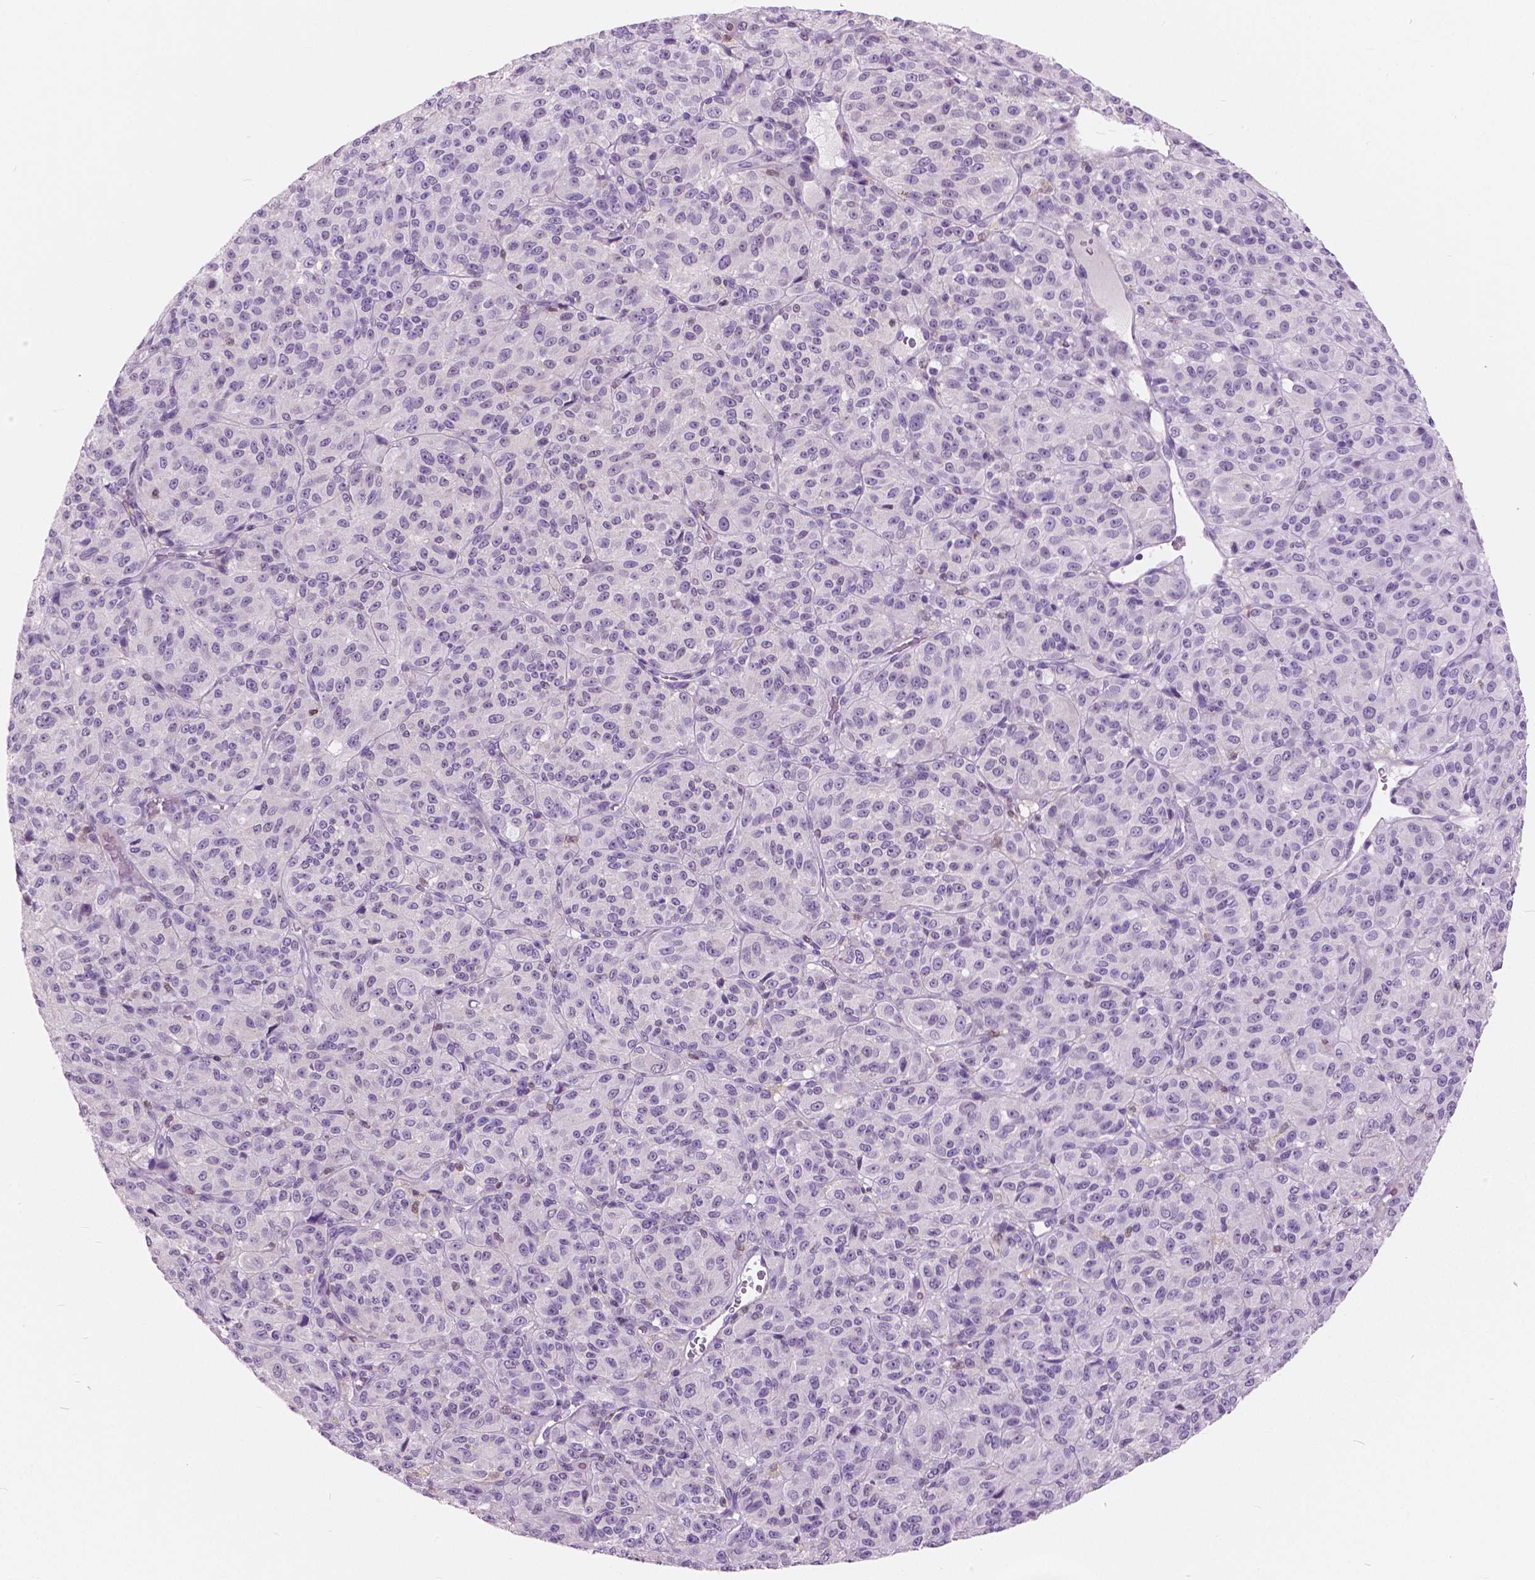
{"staining": {"intensity": "negative", "quantity": "none", "location": "none"}, "tissue": "melanoma", "cell_type": "Tumor cells", "image_type": "cancer", "snomed": [{"axis": "morphology", "description": "Malignant melanoma, Metastatic site"}, {"axis": "topography", "description": "Brain"}], "caption": "The micrograph reveals no significant positivity in tumor cells of melanoma. (Stains: DAB (3,3'-diaminobenzidine) immunohistochemistry with hematoxylin counter stain, Microscopy: brightfield microscopy at high magnification).", "gene": "GALM", "patient": {"sex": "female", "age": 56}}